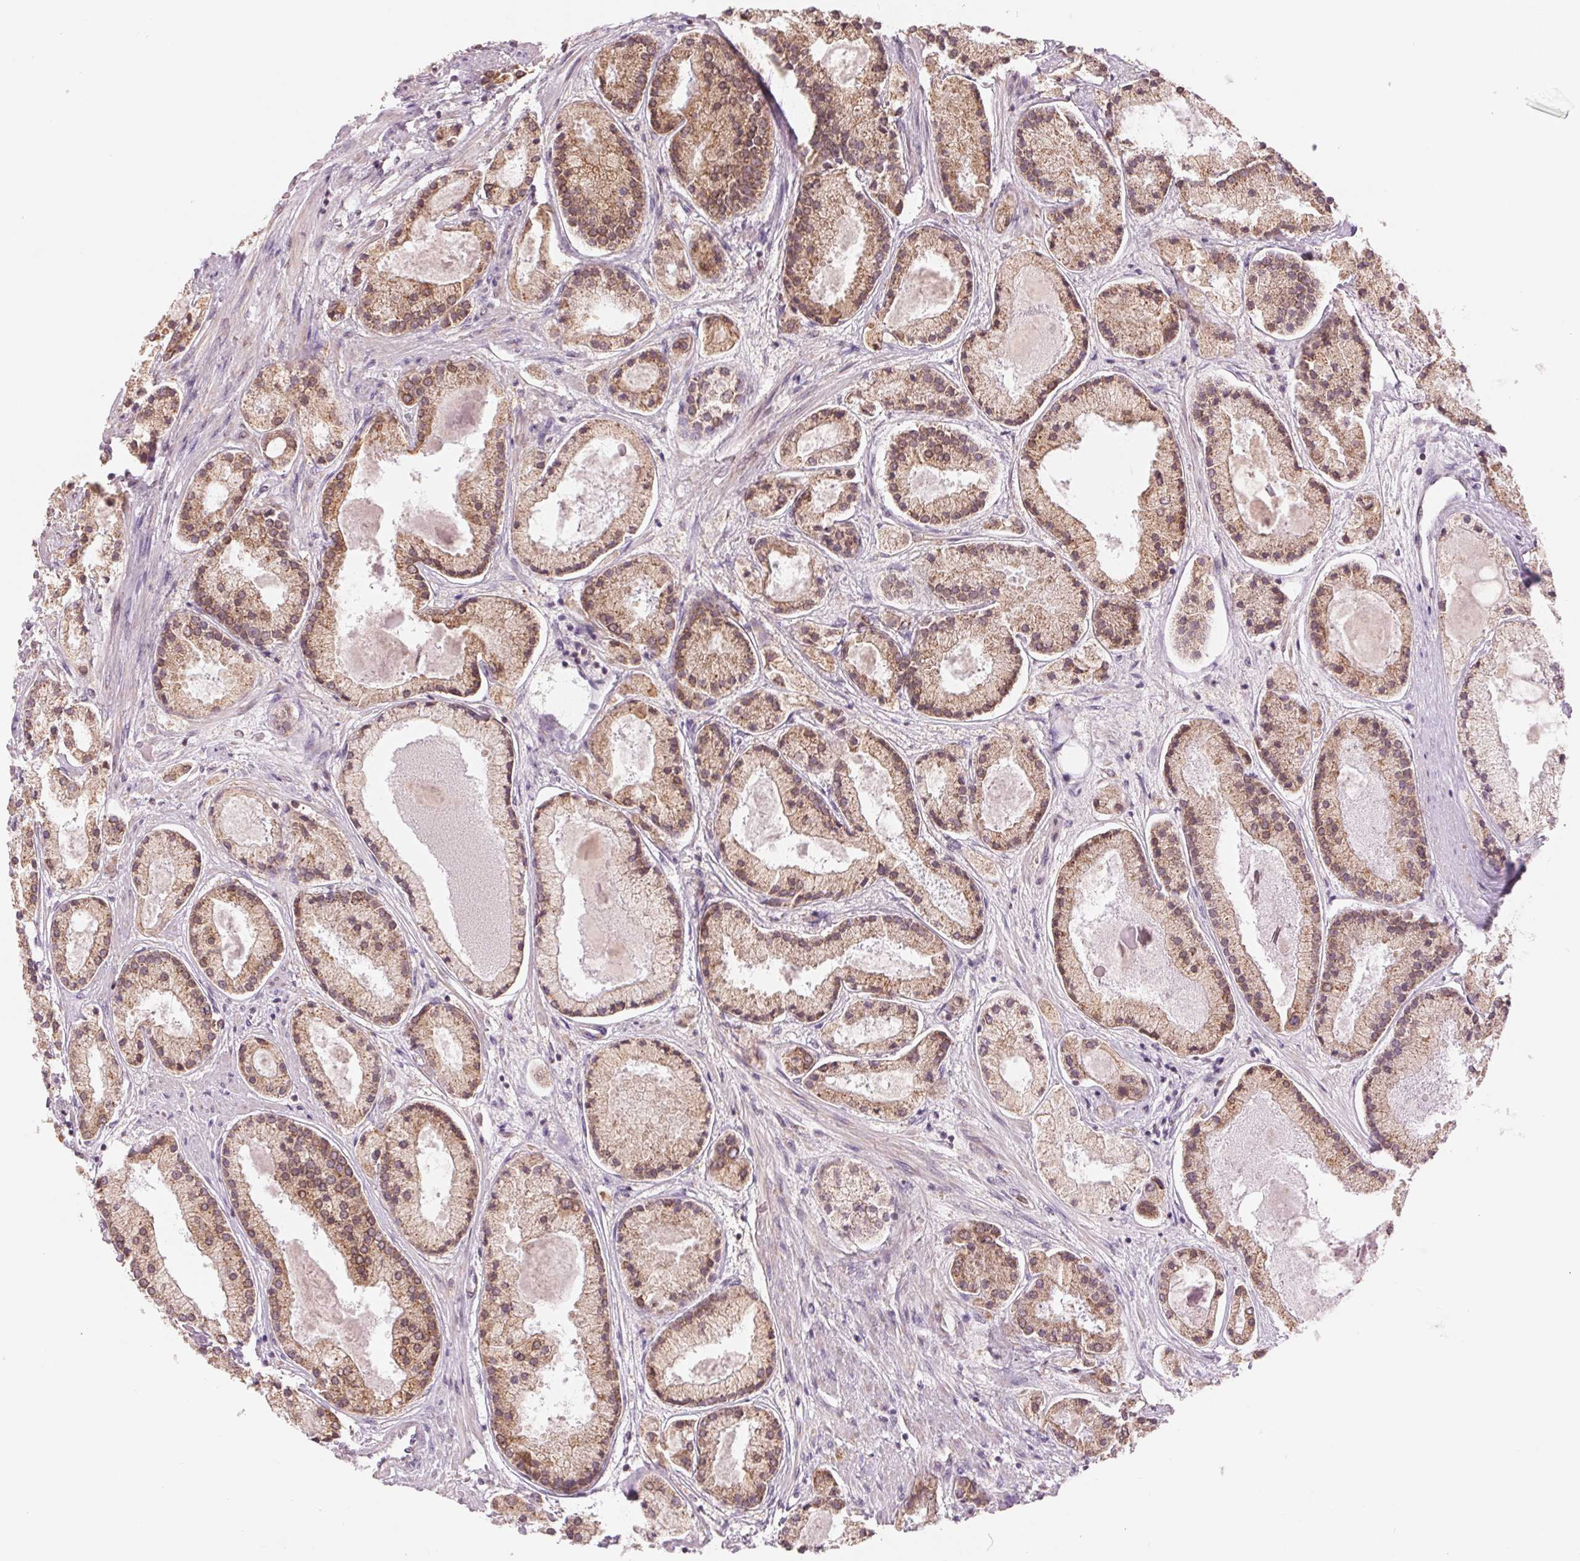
{"staining": {"intensity": "moderate", "quantity": ">75%", "location": "cytoplasmic/membranous"}, "tissue": "prostate cancer", "cell_type": "Tumor cells", "image_type": "cancer", "snomed": [{"axis": "morphology", "description": "Adenocarcinoma, High grade"}, {"axis": "topography", "description": "Prostate"}], "caption": "This is an image of immunohistochemistry staining of prostate high-grade adenocarcinoma, which shows moderate staining in the cytoplasmic/membranous of tumor cells.", "gene": "TECR", "patient": {"sex": "male", "age": 67}}